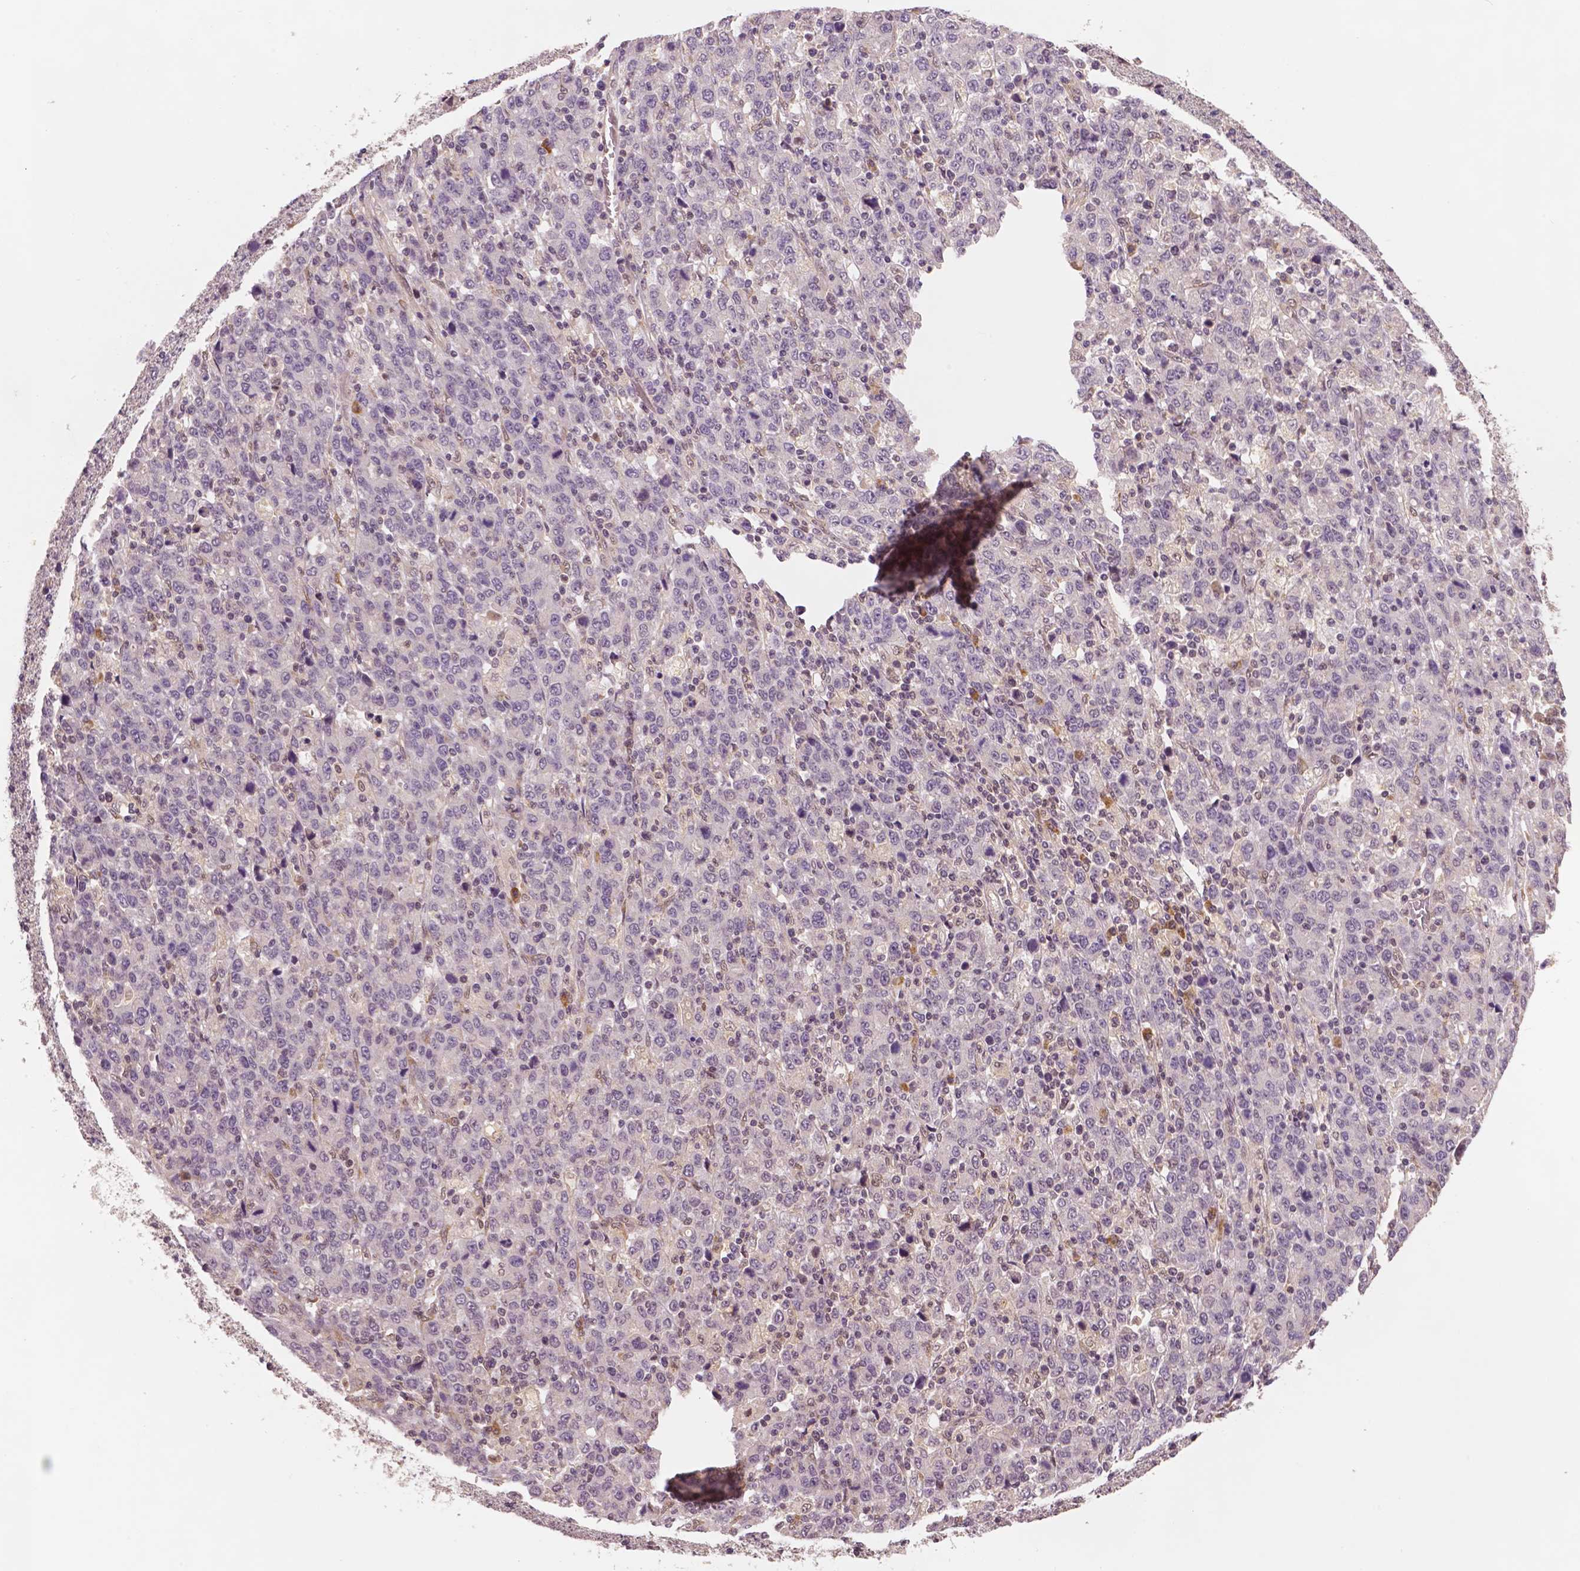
{"staining": {"intensity": "negative", "quantity": "none", "location": "none"}, "tissue": "stomach cancer", "cell_type": "Tumor cells", "image_type": "cancer", "snomed": [{"axis": "morphology", "description": "Adenocarcinoma, NOS"}, {"axis": "topography", "description": "Stomach, upper"}], "caption": "Immunohistochemical staining of human stomach cancer exhibits no significant staining in tumor cells. Brightfield microscopy of IHC stained with DAB (brown) and hematoxylin (blue), captured at high magnification.", "gene": "STAT3", "patient": {"sex": "male", "age": 69}}